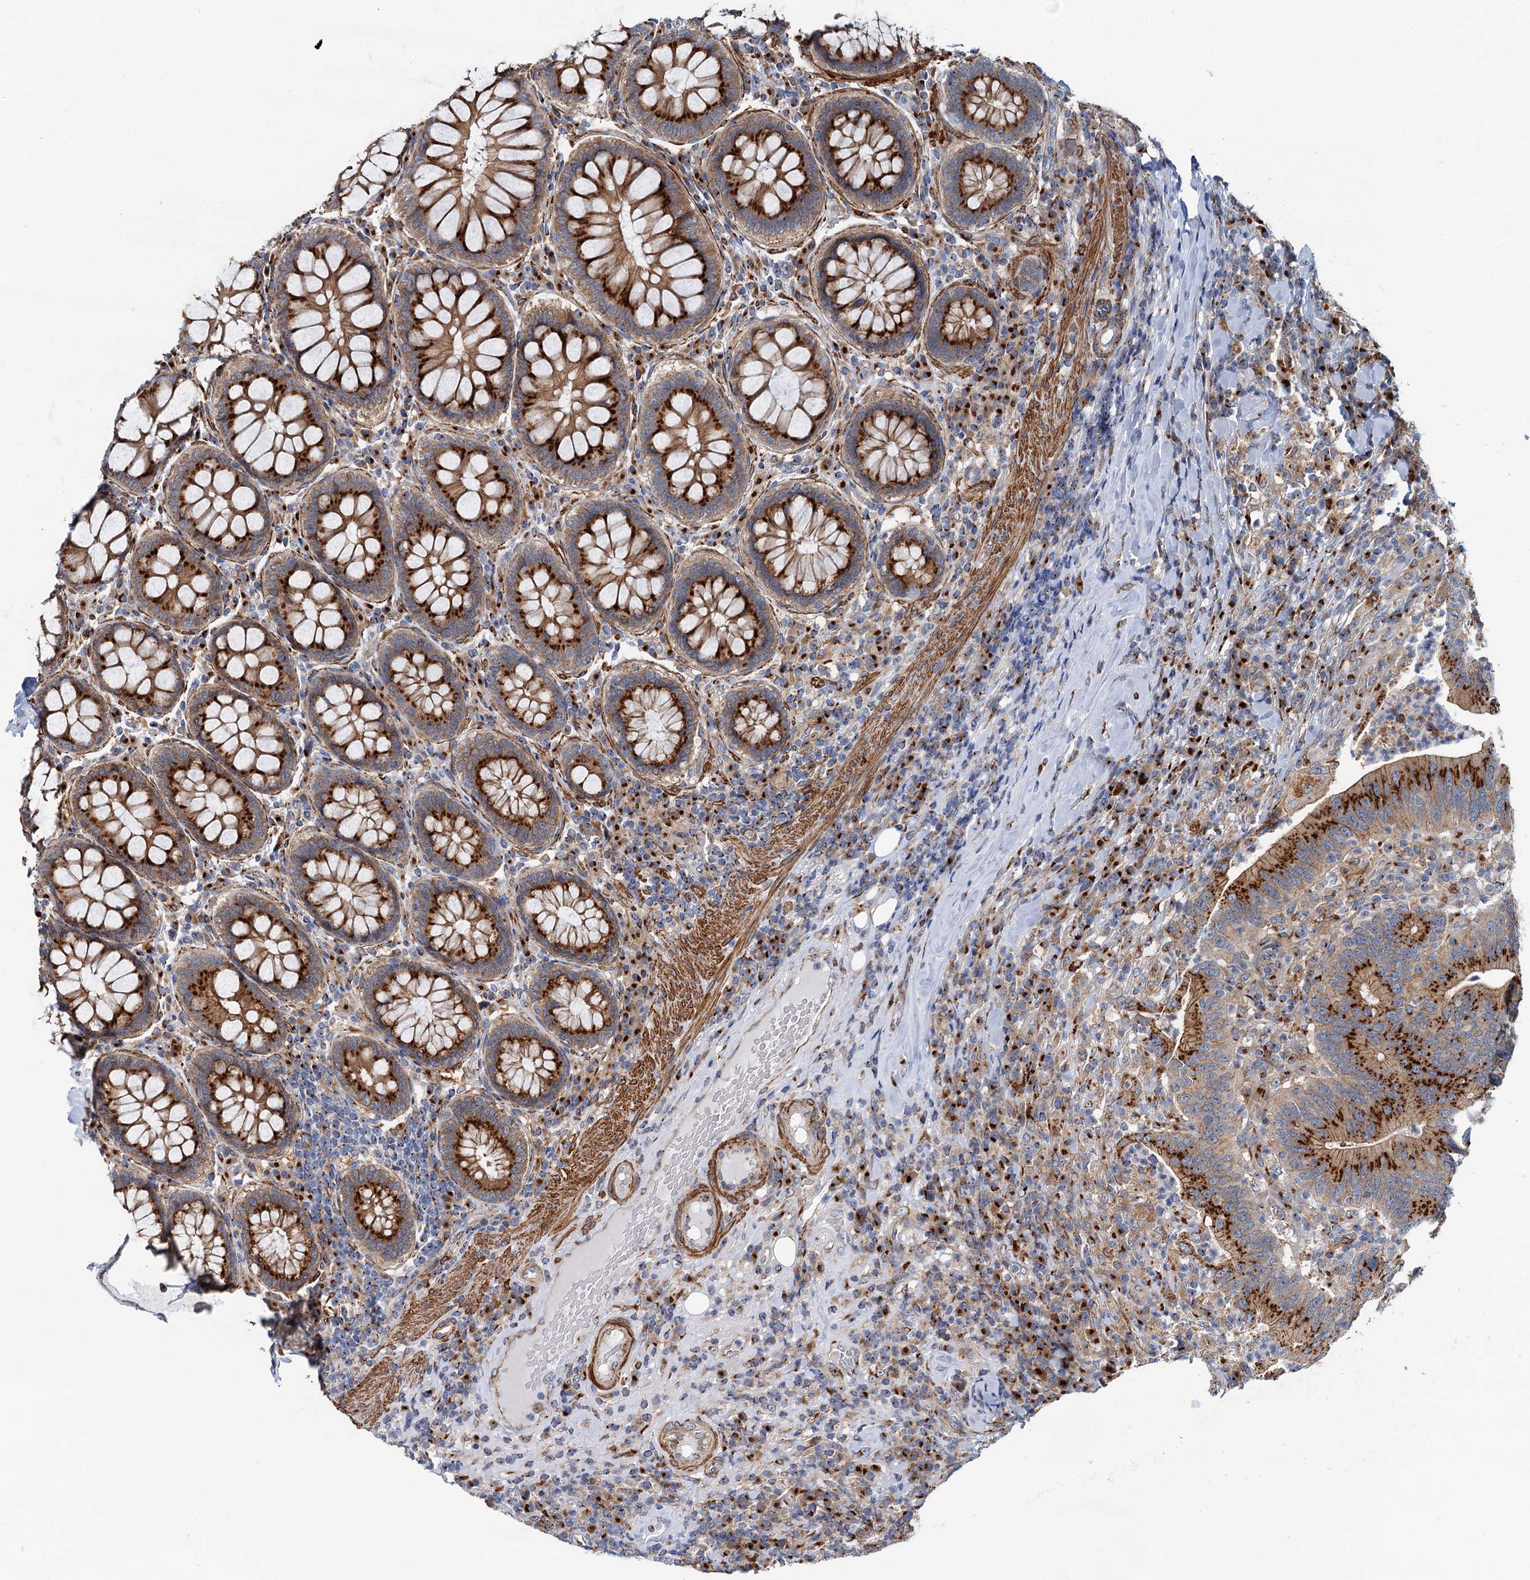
{"staining": {"intensity": "strong", "quantity": "25%-75%", "location": "cytoplasmic/membranous"}, "tissue": "colorectal cancer", "cell_type": "Tumor cells", "image_type": "cancer", "snomed": [{"axis": "morphology", "description": "Adenocarcinoma, NOS"}, {"axis": "topography", "description": "Colon"}], "caption": "Approximately 25%-75% of tumor cells in colorectal cancer reveal strong cytoplasmic/membranous protein staining as visualized by brown immunohistochemical staining.", "gene": "BET1L", "patient": {"sex": "female", "age": 66}}